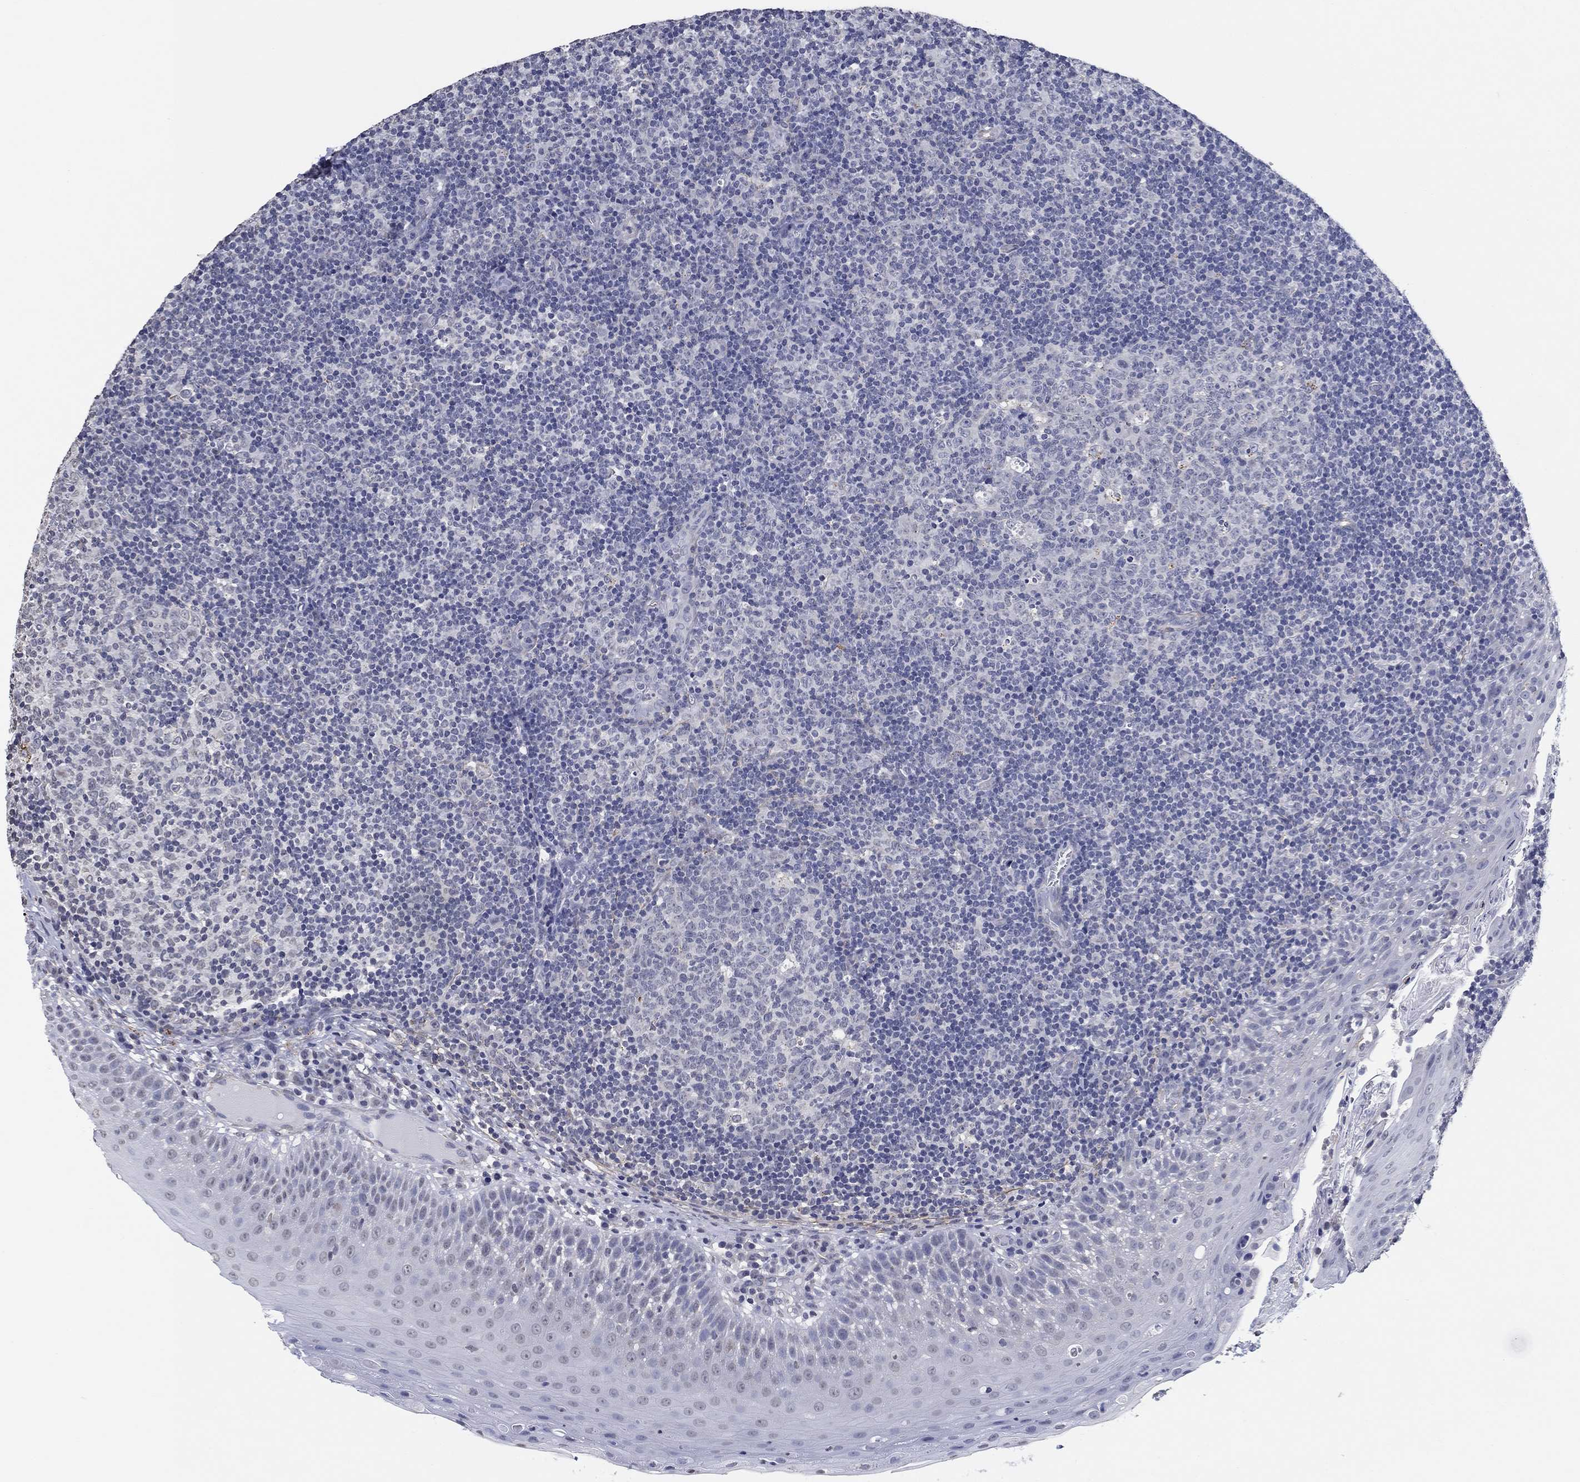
{"staining": {"intensity": "negative", "quantity": "none", "location": "none"}, "tissue": "tonsil", "cell_type": "Germinal center cells", "image_type": "normal", "snomed": [{"axis": "morphology", "description": "Normal tissue, NOS"}, {"axis": "topography", "description": "Tonsil"}], "caption": "DAB (3,3'-diaminobenzidine) immunohistochemical staining of benign tonsil displays no significant staining in germinal center cells. (DAB (3,3'-diaminobenzidine) immunohistochemistry, high magnification).", "gene": "OTUB2", "patient": {"sex": "female", "age": 5}}